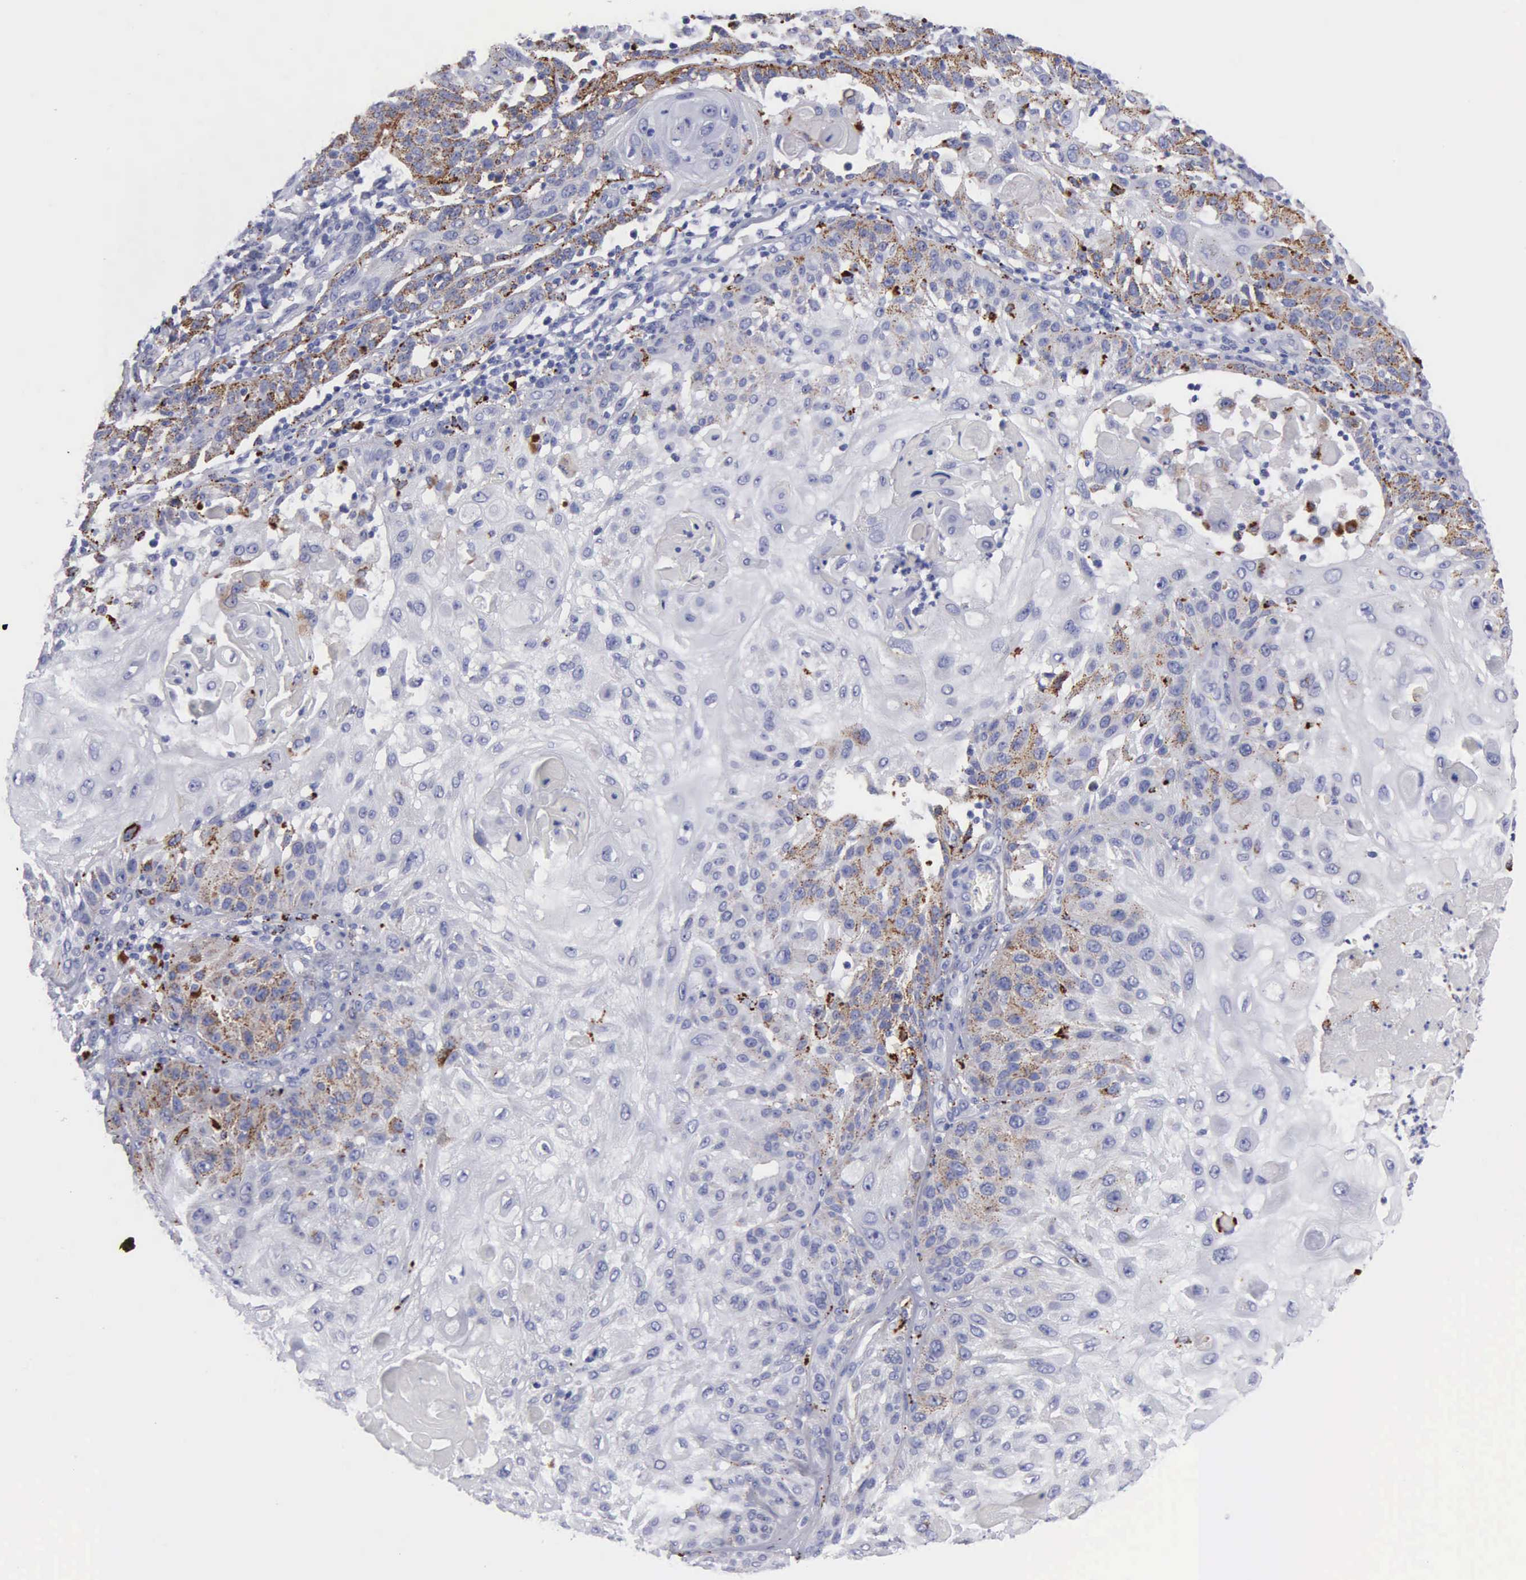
{"staining": {"intensity": "moderate", "quantity": "25%-75%", "location": "cytoplasmic/membranous"}, "tissue": "skin cancer", "cell_type": "Tumor cells", "image_type": "cancer", "snomed": [{"axis": "morphology", "description": "Squamous cell carcinoma, NOS"}, {"axis": "topography", "description": "Skin"}], "caption": "A brown stain highlights moderate cytoplasmic/membranous positivity of a protein in skin cancer tumor cells.", "gene": "CTSL", "patient": {"sex": "female", "age": 89}}